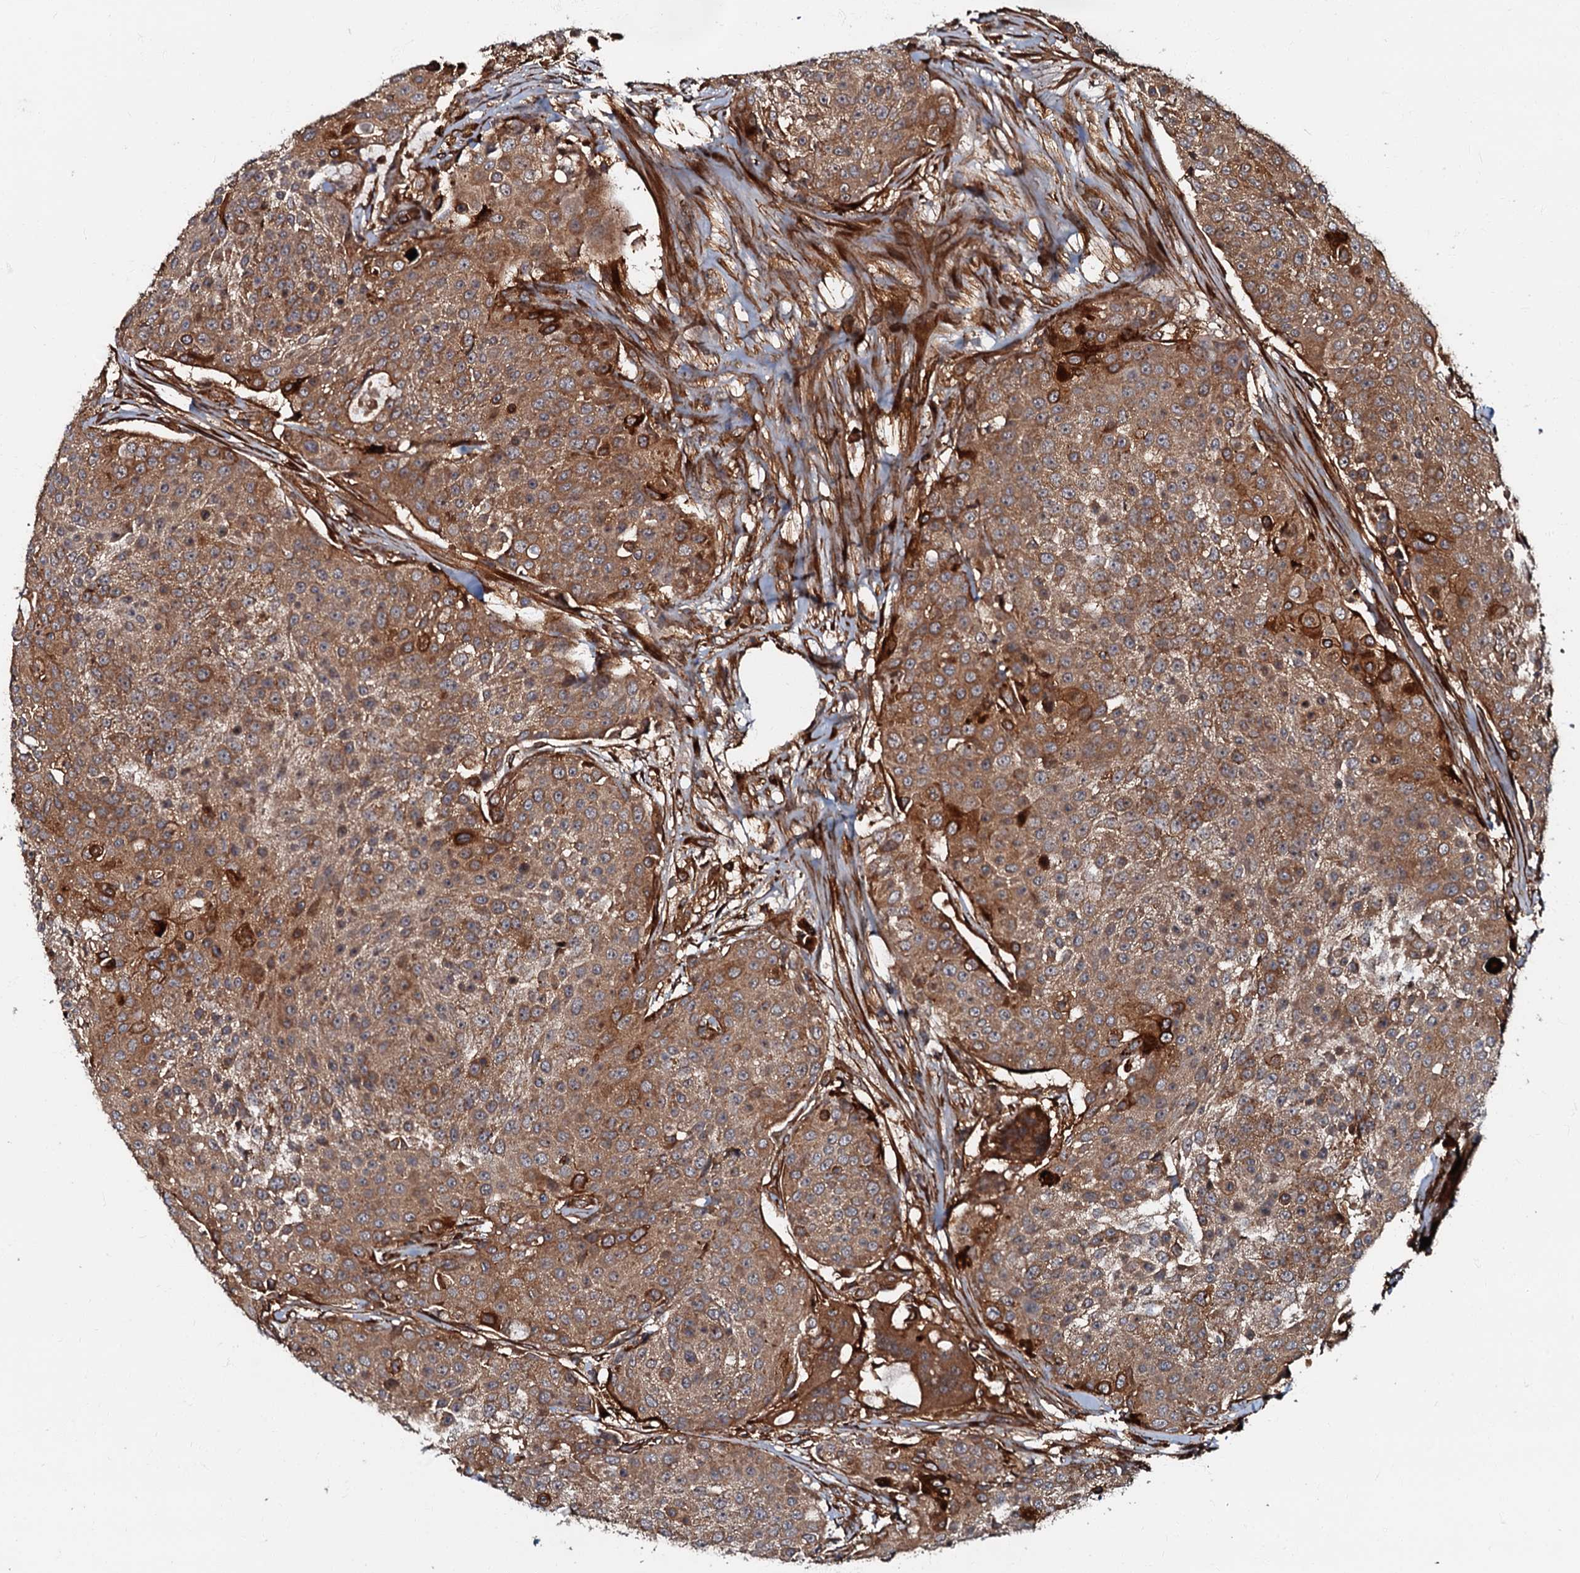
{"staining": {"intensity": "moderate", "quantity": ">75%", "location": "cytoplasmic/membranous"}, "tissue": "urothelial cancer", "cell_type": "Tumor cells", "image_type": "cancer", "snomed": [{"axis": "morphology", "description": "Urothelial carcinoma, High grade"}, {"axis": "topography", "description": "Urinary bladder"}], "caption": "Protein expression analysis of urothelial cancer demonstrates moderate cytoplasmic/membranous expression in approximately >75% of tumor cells.", "gene": "BLOC1S6", "patient": {"sex": "female", "age": 63}}